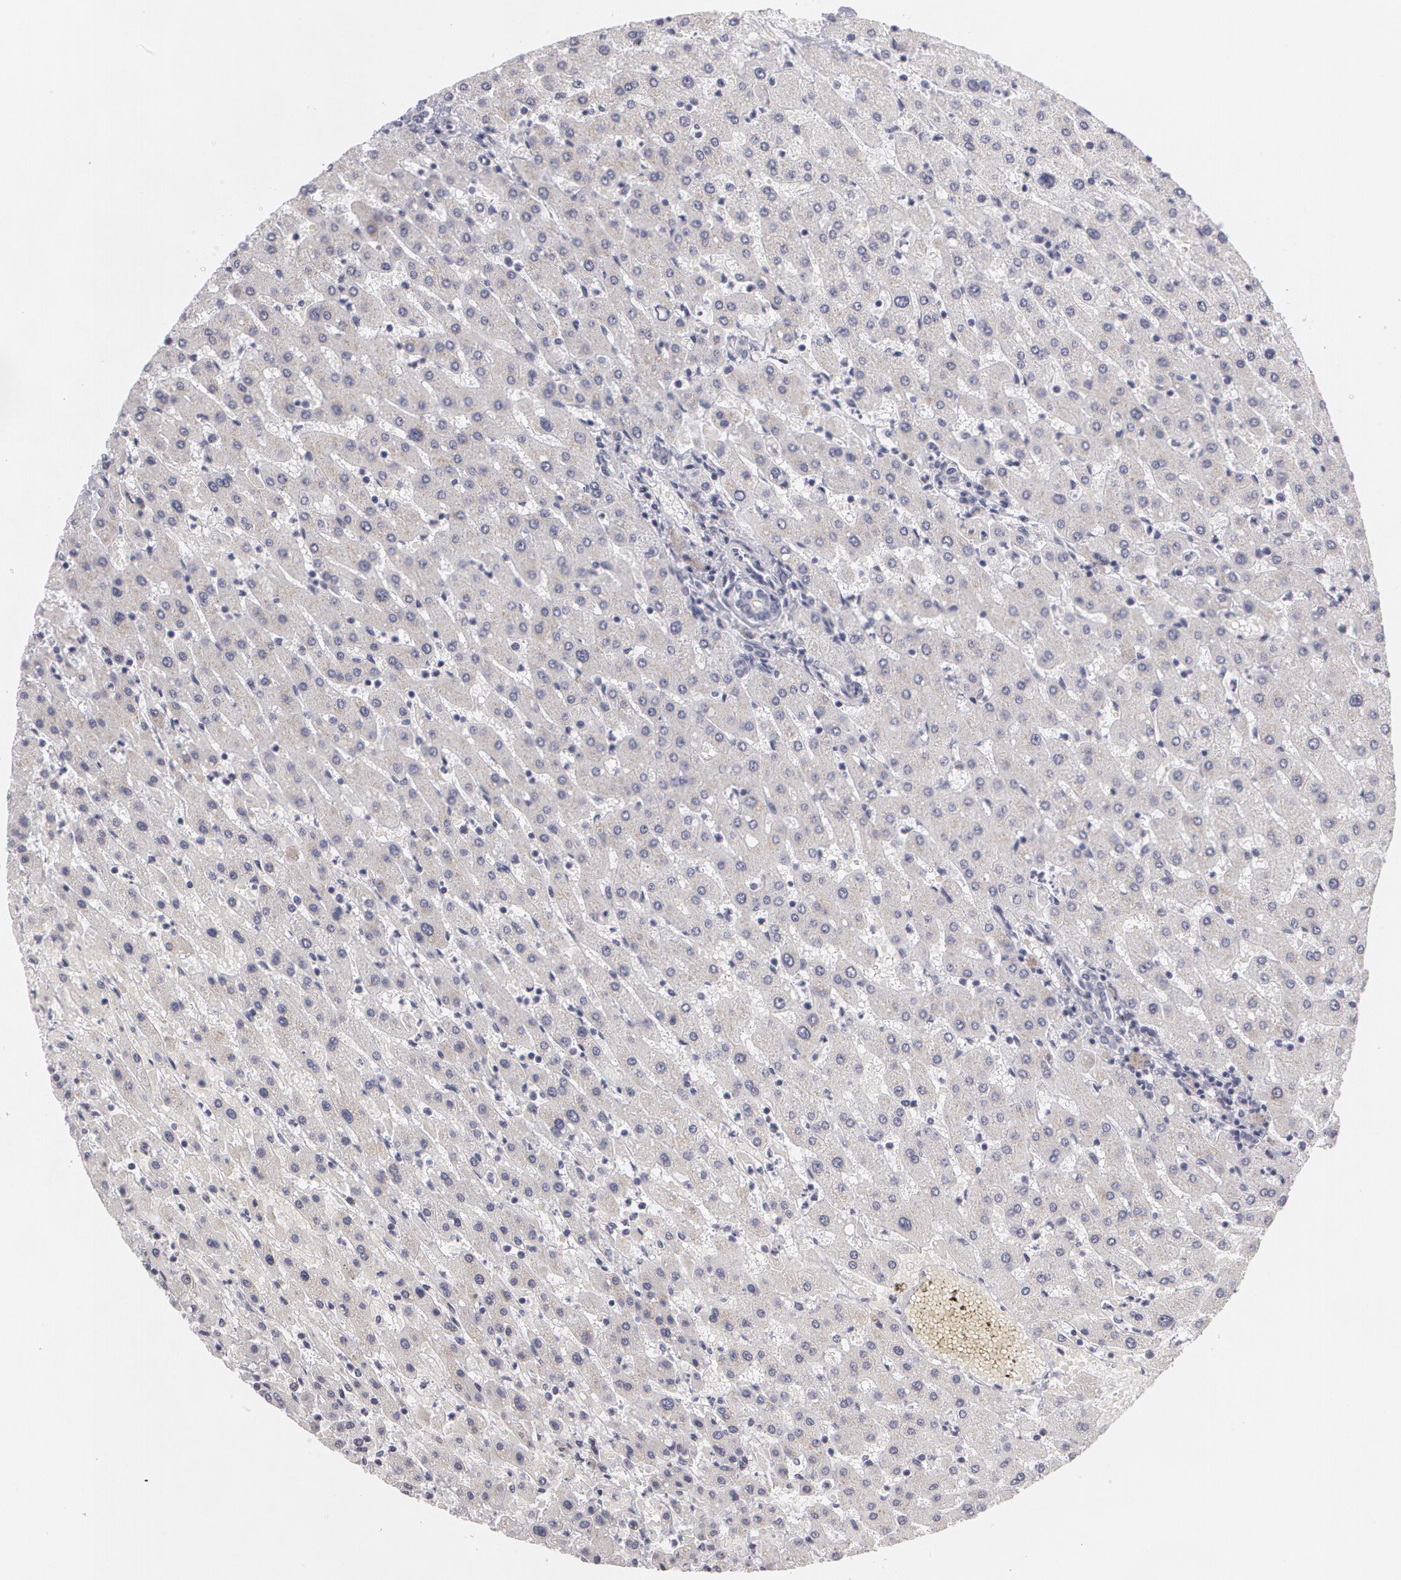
{"staining": {"intensity": "negative", "quantity": "none", "location": "none"}, "tissue": "liver", "cell_type": "Cholangiocytes", "image_type": "normal", "snomed": [{"axis": "morphology", "description": "Normal tissue, NOS"}, {"axis": "topography", "description": "Liver"}], "caption": "This is an IHC histopathology image of normal human liver. There is no staining in cholangiocytes.", "gene": "MBNL3", "patient": {"sex": "female", "age": 30}}